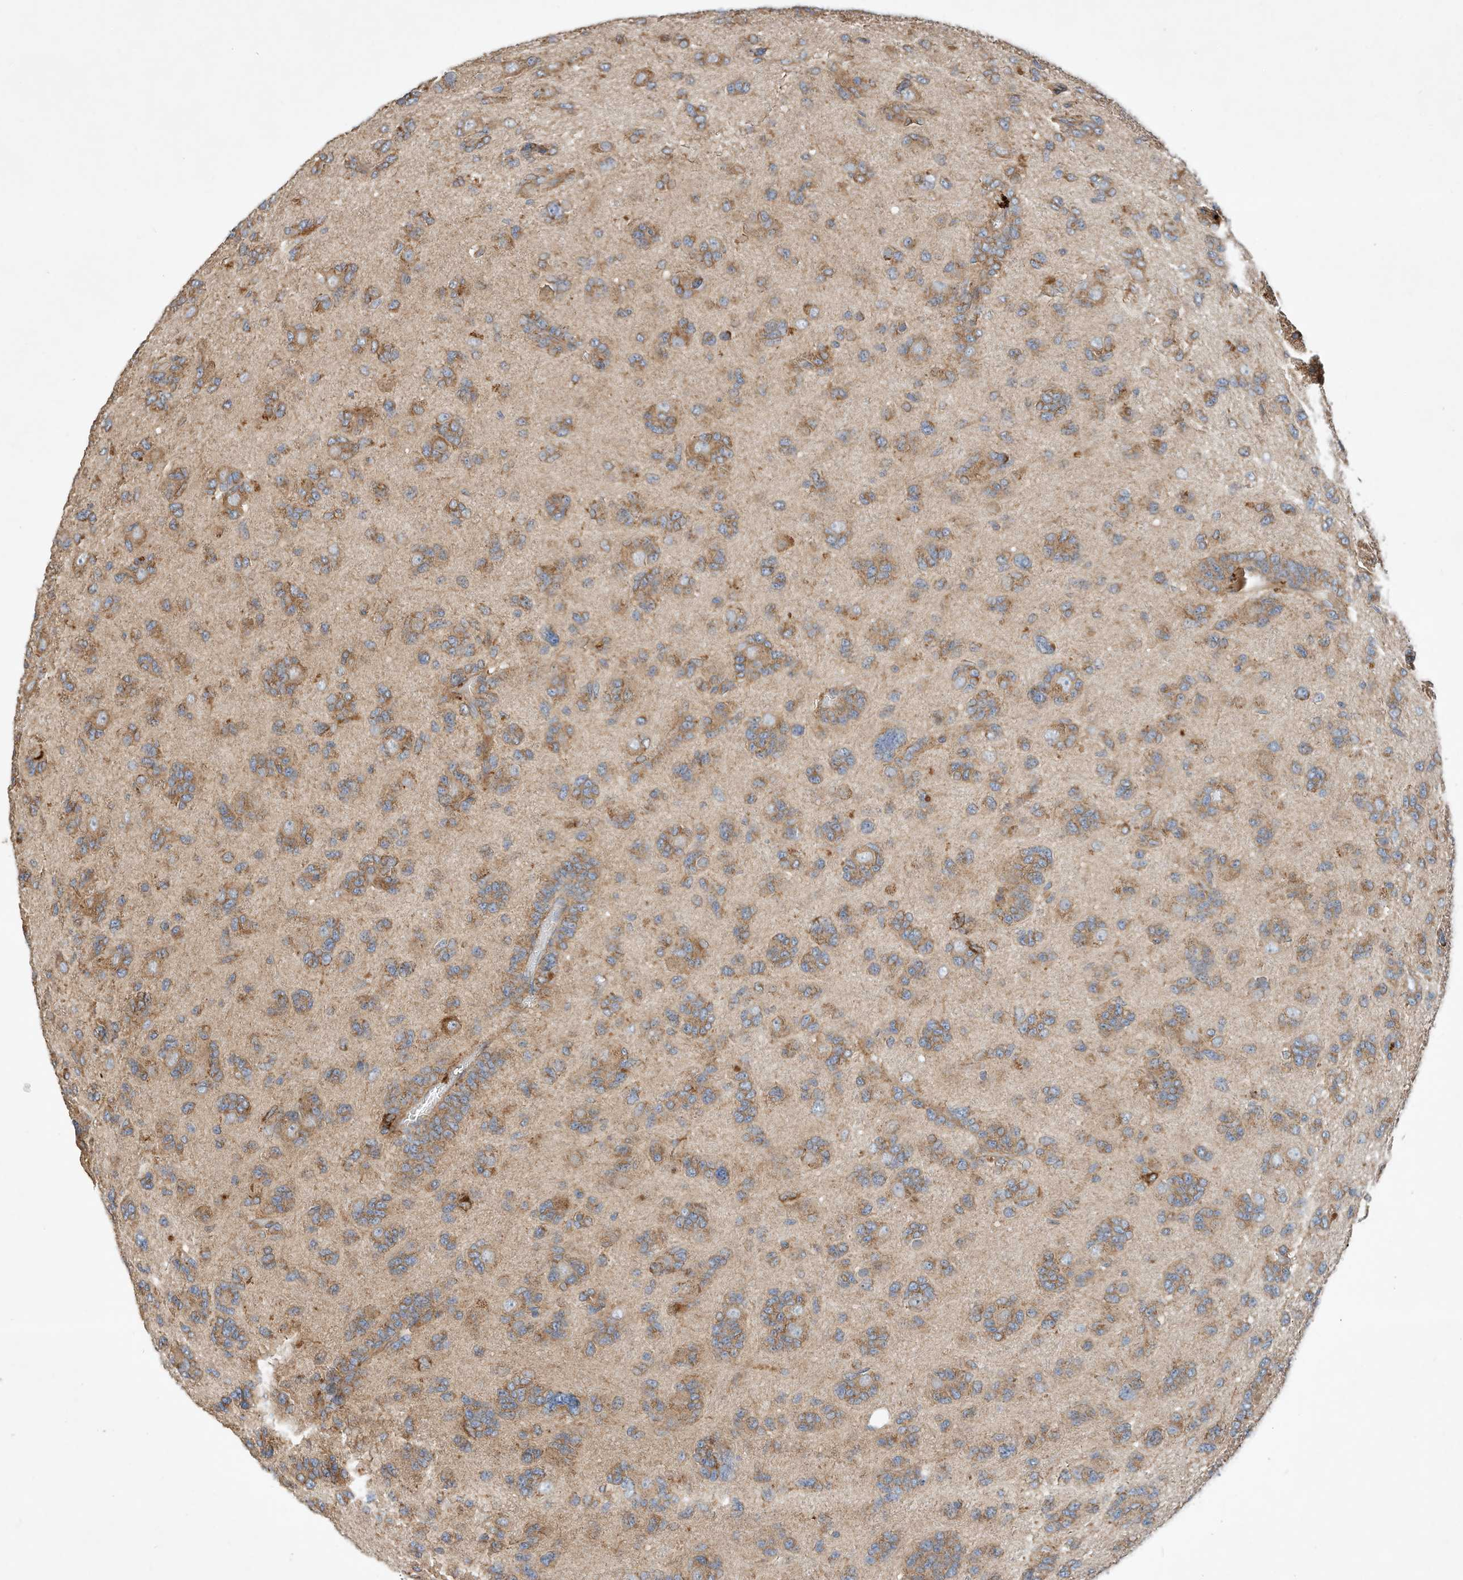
{"staining": {"intensity": "moderate", "quantity": ">75%", "location": "cytoplasmic/membranous"}, "tissue": "glioma", "cell_type": "Tumor cells", "image_type": "cancer", "snomed": [{"axis": "morphology", "description": "Glioma, malignant, High grade"}, {"axis": "topography", "description": "Brain"}], "caption": "Immunohistochemical staining of glioma exhibits medium levels of moderate cytoplasmic/membranous protein staining in approximately >75% of tumor cells.", "gene": "CPAMD8", "patient": {"sex": "female", "age": 59}}